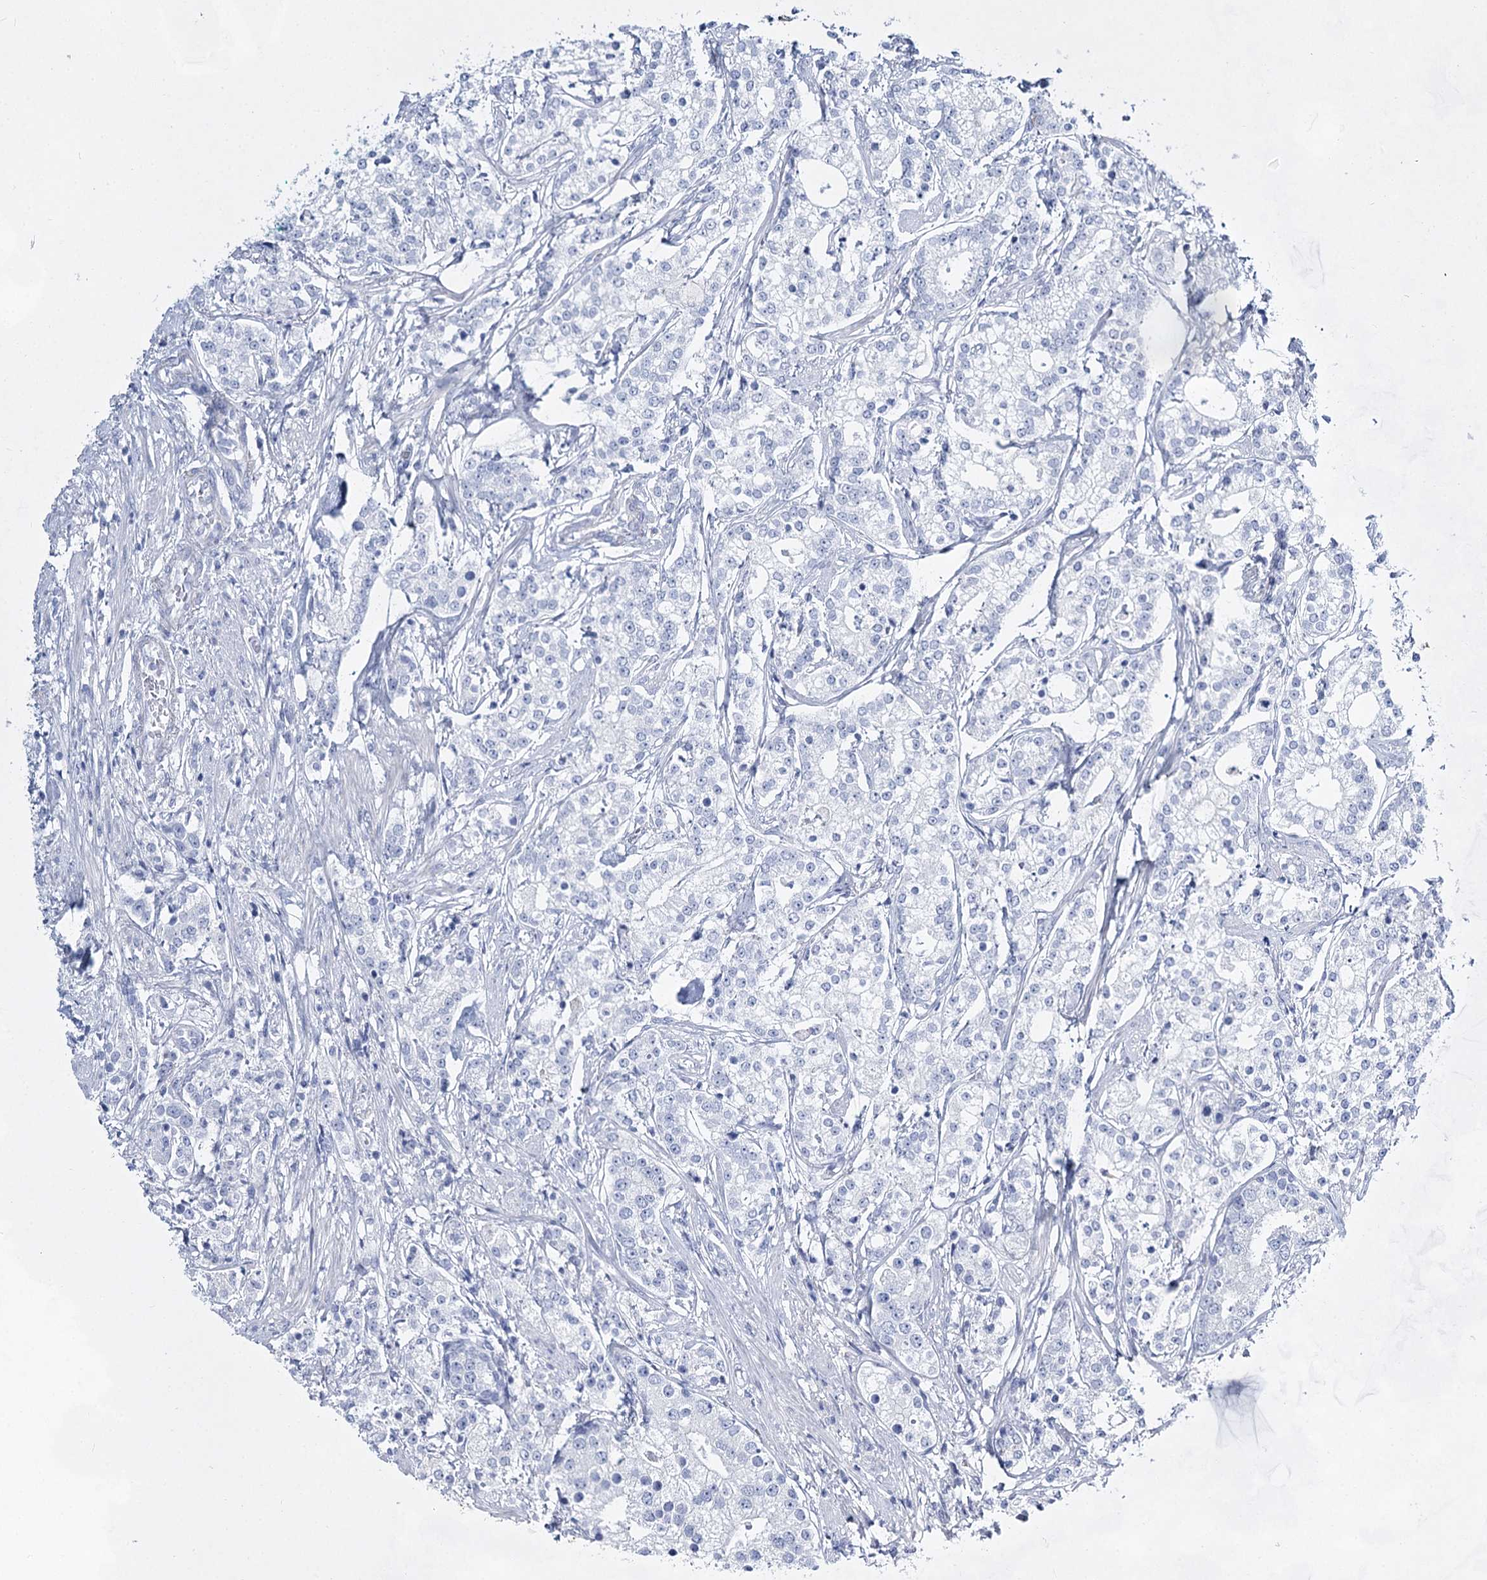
{"staining": {"intensity": "negative", "quantity": "none", "location": "none"}, "tissue": "prostate cancer", "cell_type": "Tumor cells", "image_type": "cancer", "snomed": [{"axis": "morphology", "description": "Adenocarcinoma, High grade"}, {"axis": "topography", "description": "Prostate"}], "caption": "The micrograph reveals no significant staining in tumor cells of prostate cancer (adenocarcinoma (high-grade)).", "gene": "SLC17A2", "patient": {"sex": "male", "age": 69}}